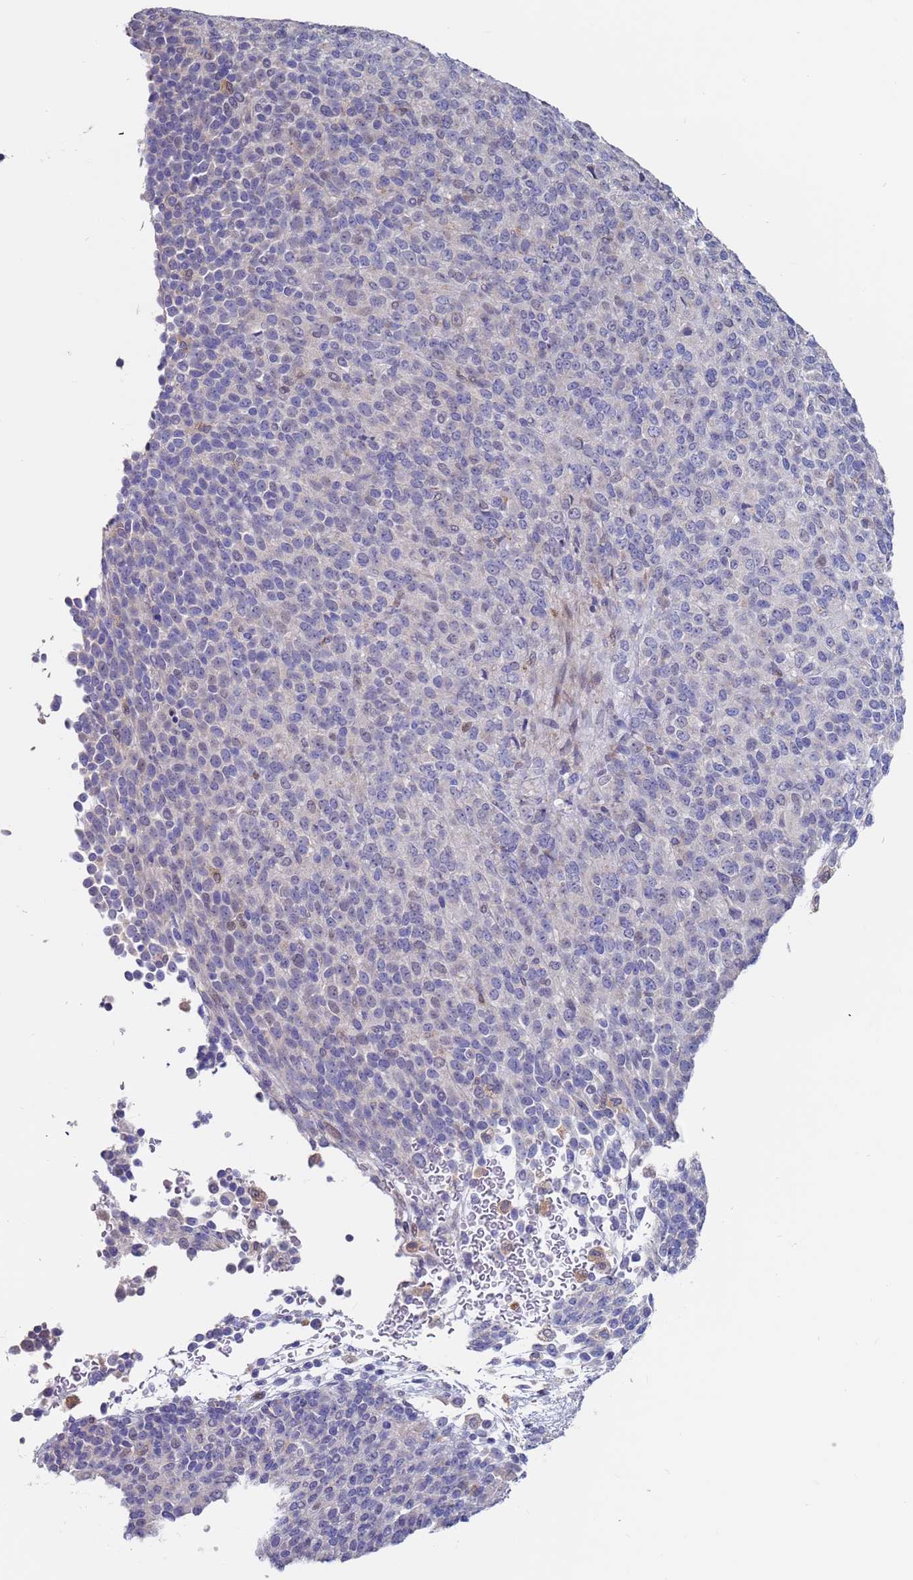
{"staining": {"intensity": "negative", "quantity": "none", "location": "none"}, "tissue": "melanoma", "cell_type": "Tumor cells", "image_type": "cancer", "snomed": [{"axis": "morphology", "description": "Malignant melanoma, Metastatic site"}, {"axis": "topography", "description": "Brain"}], "caption": "An IHC micrograph of malignant melanoma (metastatic site) is shown. There is no staining in tumor cells of malignant melanoma (metastatic site).", "gene": "FBXO27", "patient": {"sex": "female", "age": 56}}